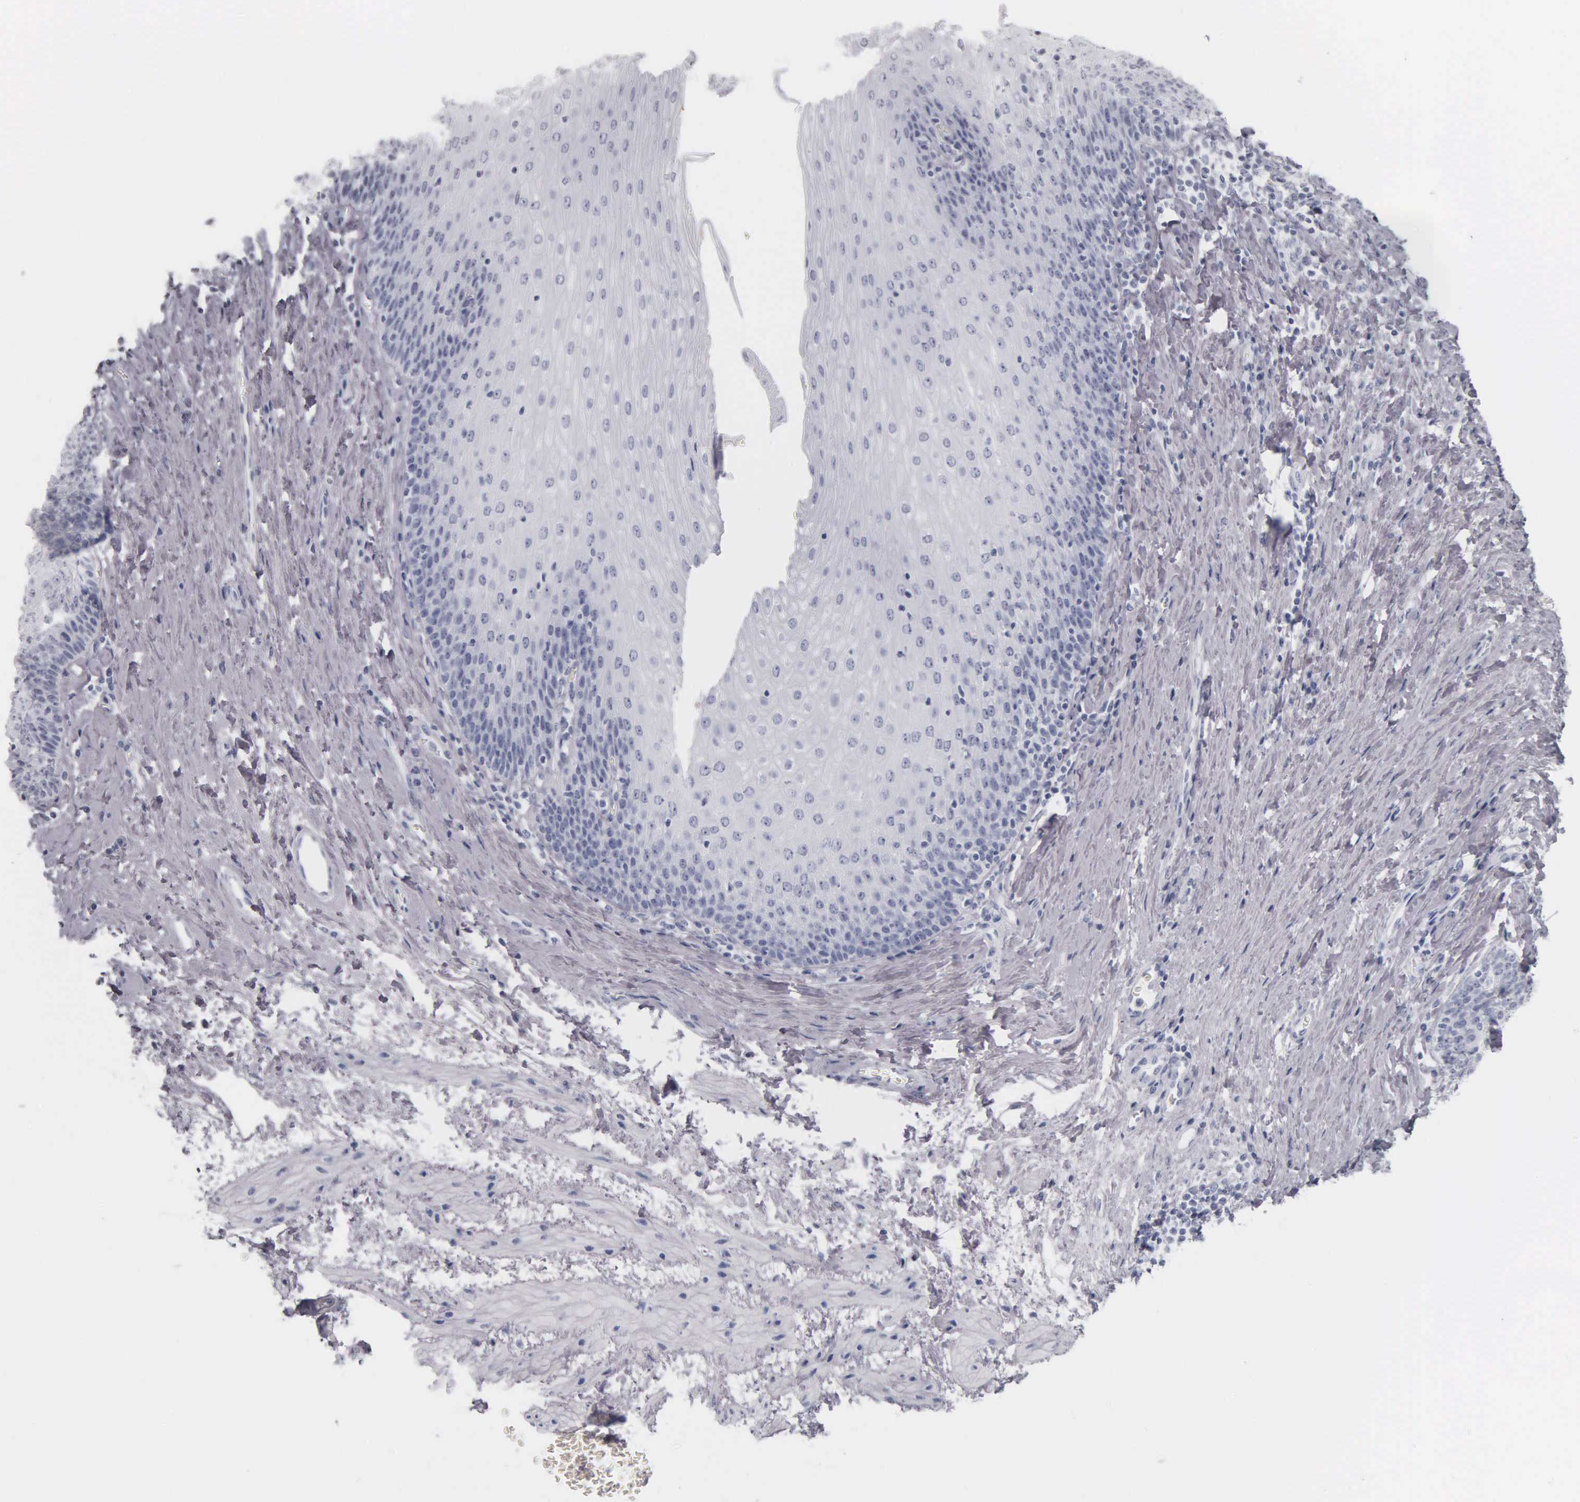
{"staining": {"intensity": "negative", "quantity": "none", "location": "none"}, "tissue": "esophagus", "cell_type": "Squamous epithelial cells", "image_type": "normal", "snomed": [{"axis": "morphology", "description": "Normal tissue, NOS"}, {"axis": "topography", "description": "Esophagus"}], "caption": "High magnification brightfield microscopy of normal esophagus stained with DAB (brown) and counterstained with hematoxylin (blue): squamous epithelial cells show no significant expression.", "gene": "KRT20", "patient": {"sex": "female", "age": 61}}